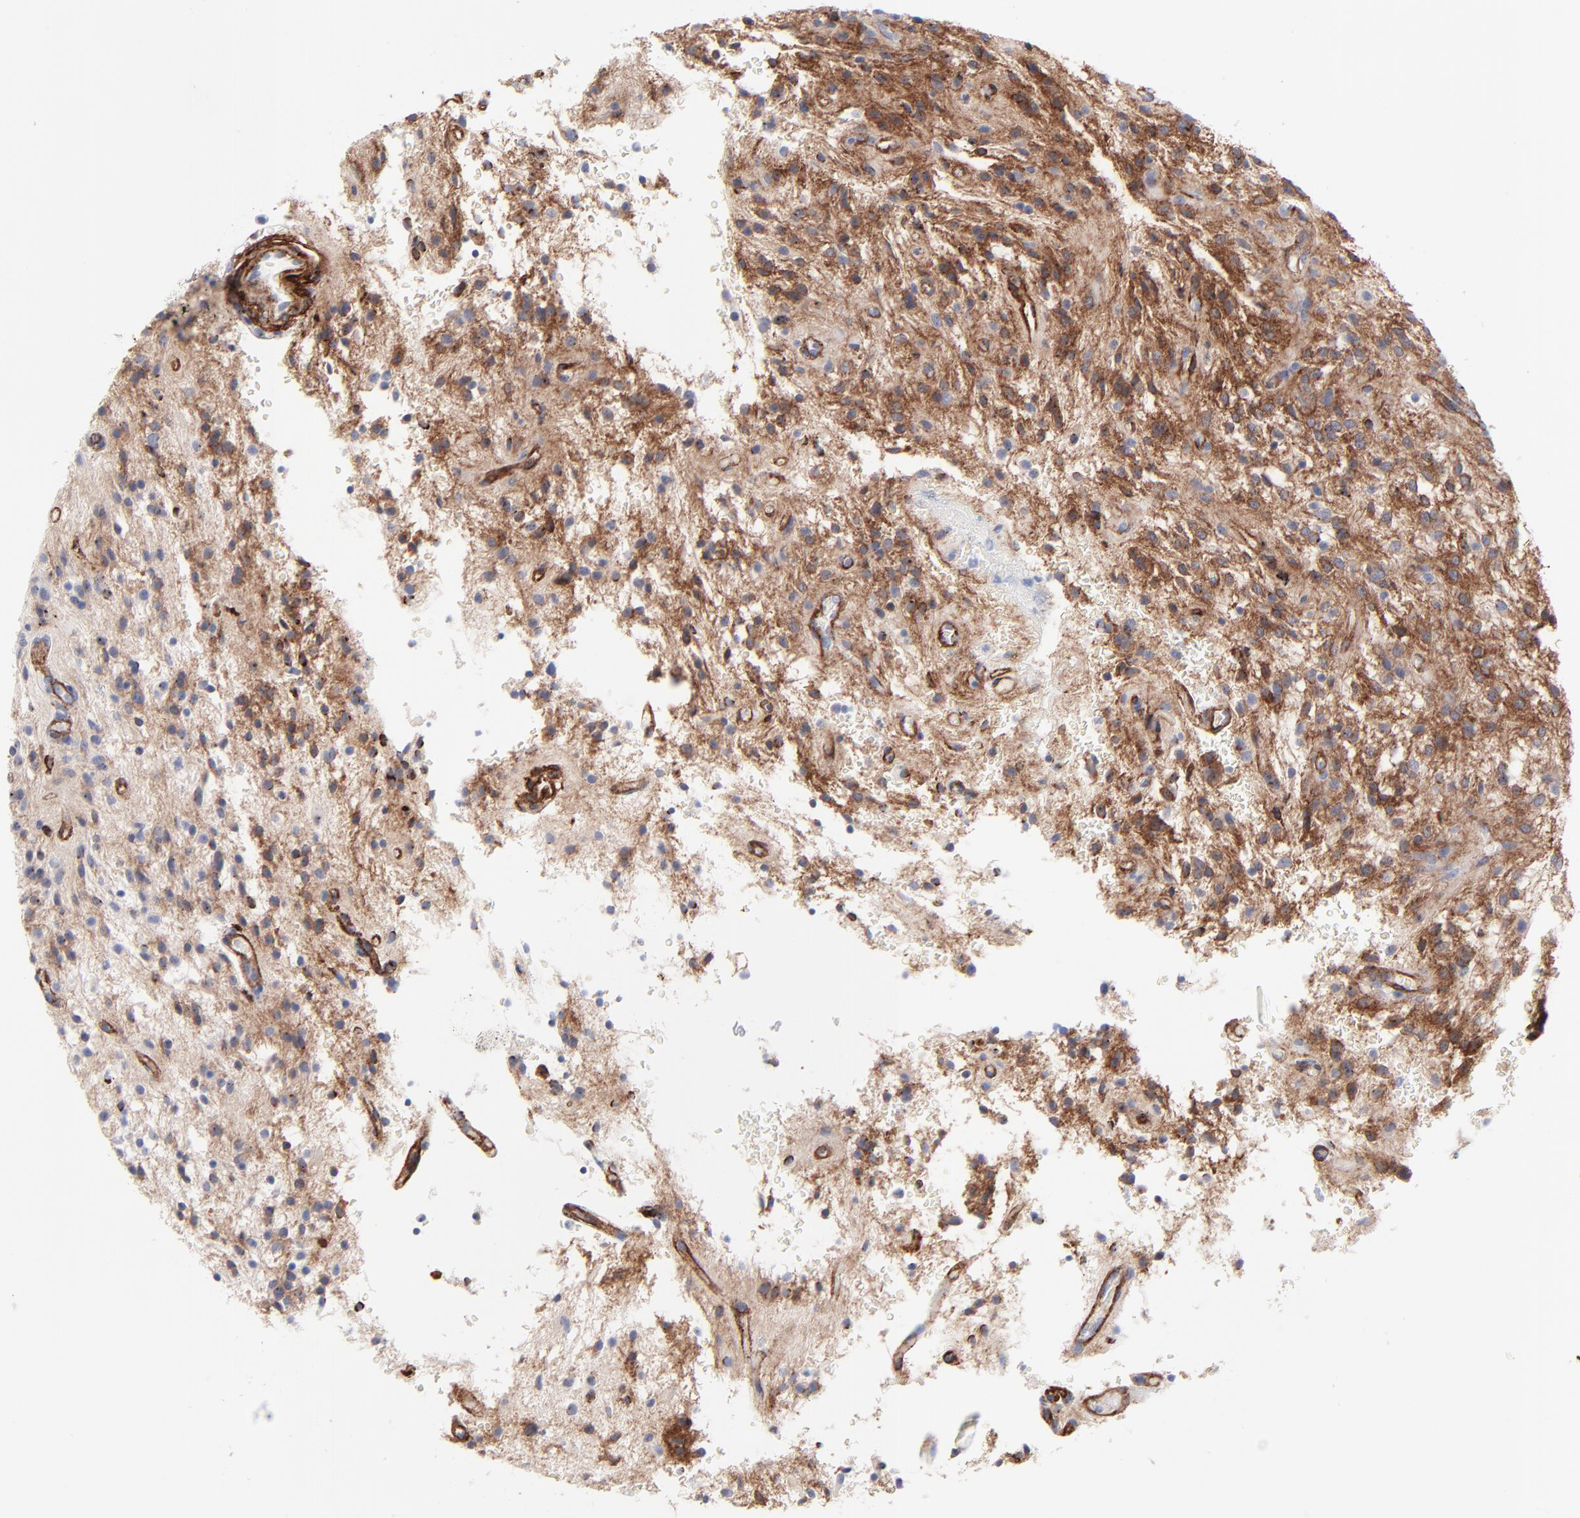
{"staining": {"intensity": "moderate", "quantity": "<25%", "location": "cytoplasmic/membranous,nuclear"}, "tissue": "glioma", "cell_type": "Tumor cells", "image_type": "cancer", "snomed": [{"axis": "morphology", "description": "Glioma, malignant, NOS"}, {"axis": "topography", "description": "Cerebellum"}], "caption": "The image reveals staining of glioma, revealing moderate cytoplasmic/membranous and nuclear protein staining (brown color) within tumor cells. (brown staining indicates protein expression, while blue staining denotes nuclei).", "gene": "PDGFRB", "patient": {"sex": "female", "age": 10}}